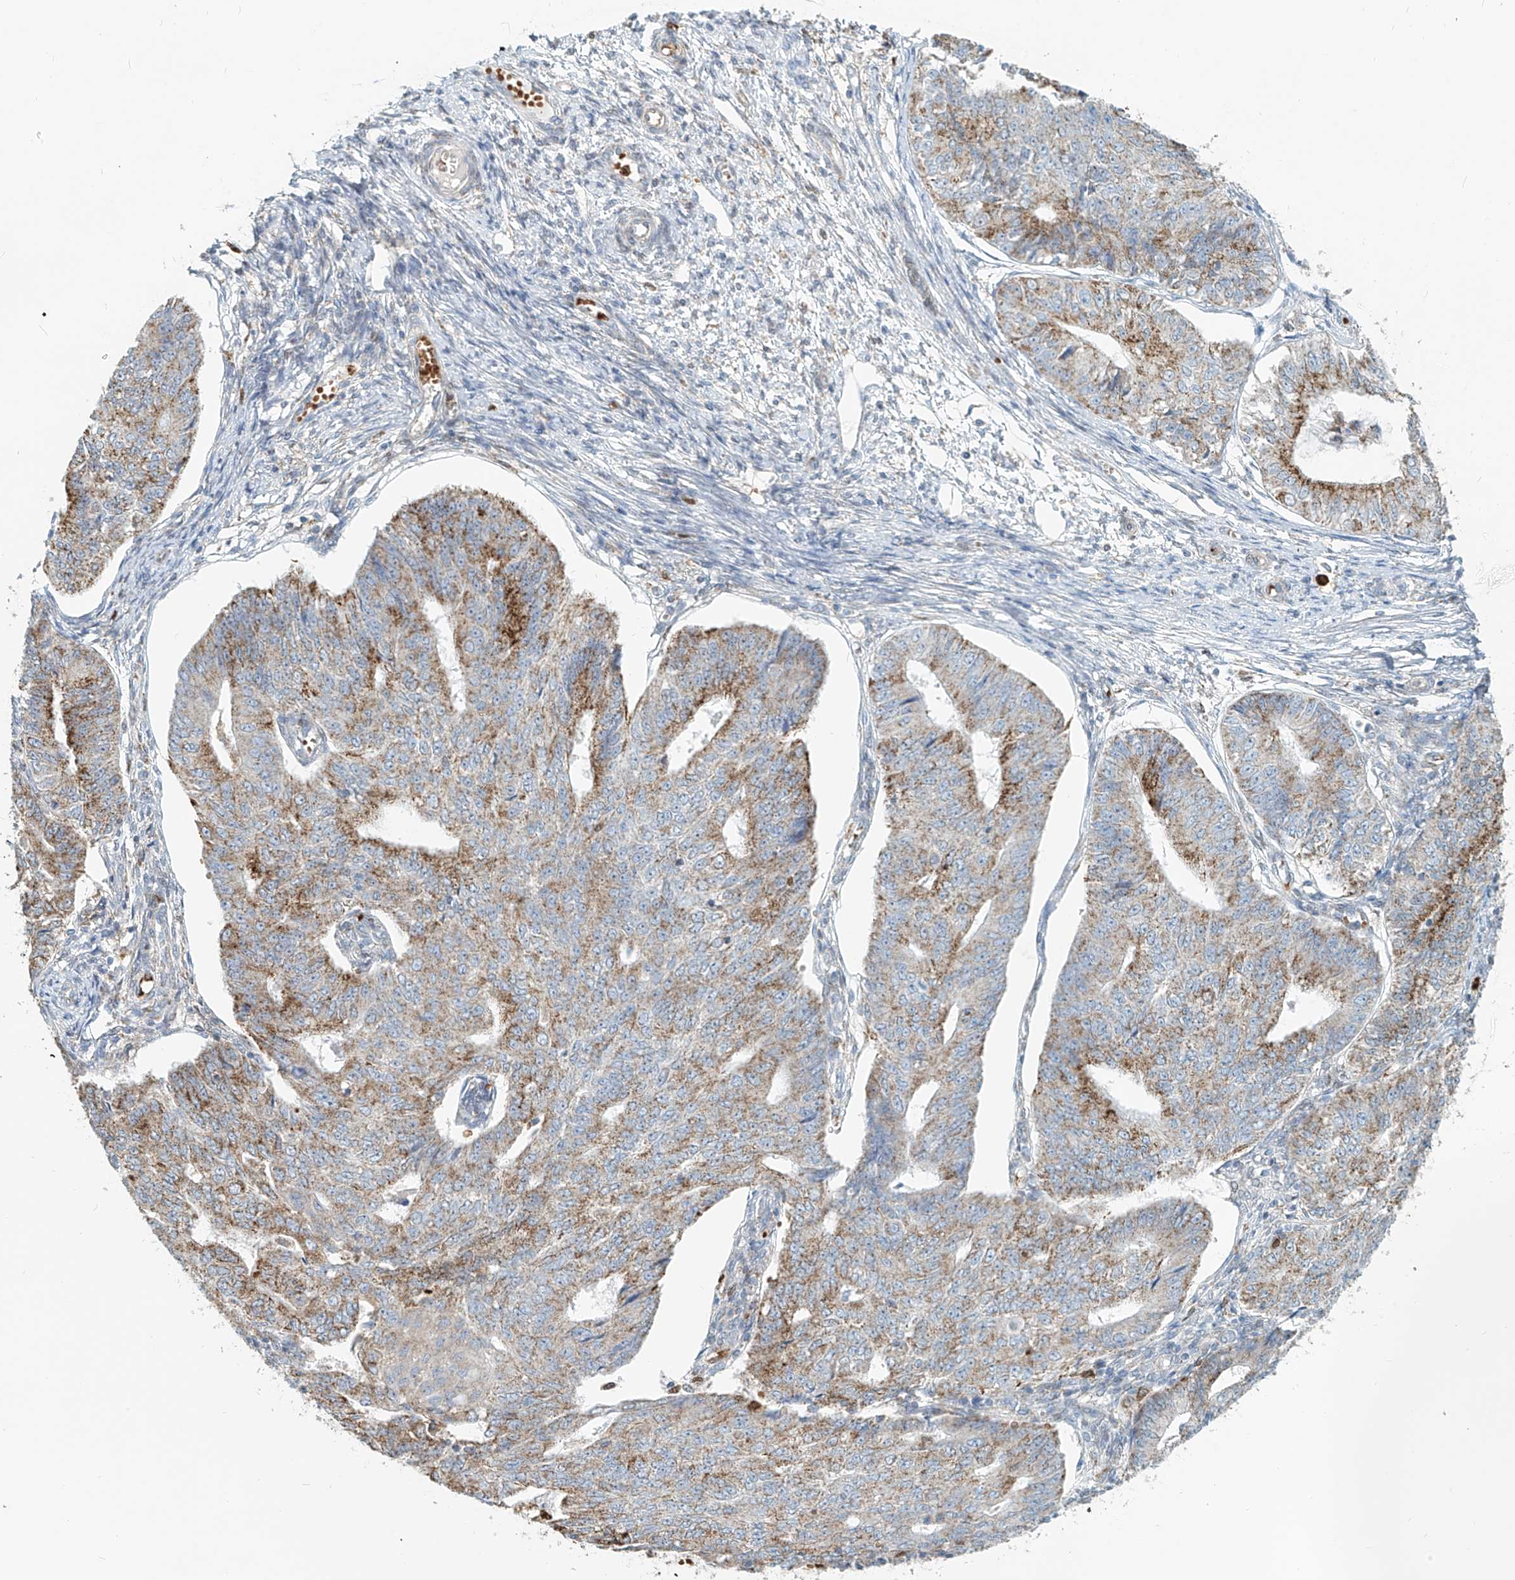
{"staining": {"intensity": "moderate", "quantity": ">75%", "location": "cytoplasmic/membranous"}, "tissue": "endometrial cancer", "cell_type": "Tumor cells", "image_type": "cancer", "snomed": [{"axis": "morphology", "description": "Adenocarcinoma, NOS"}, {"axis": "topography", "description": "Endometrium"}], "caption": "This image reveals IHC staining of endometrial cancer (adenocarcinoma), with medium moderate cytoplasmic/membranous expression in approximately >75% of tumor cells.", "gene": "PTPRA", "patient": {"sex": "female", "age": 32}}